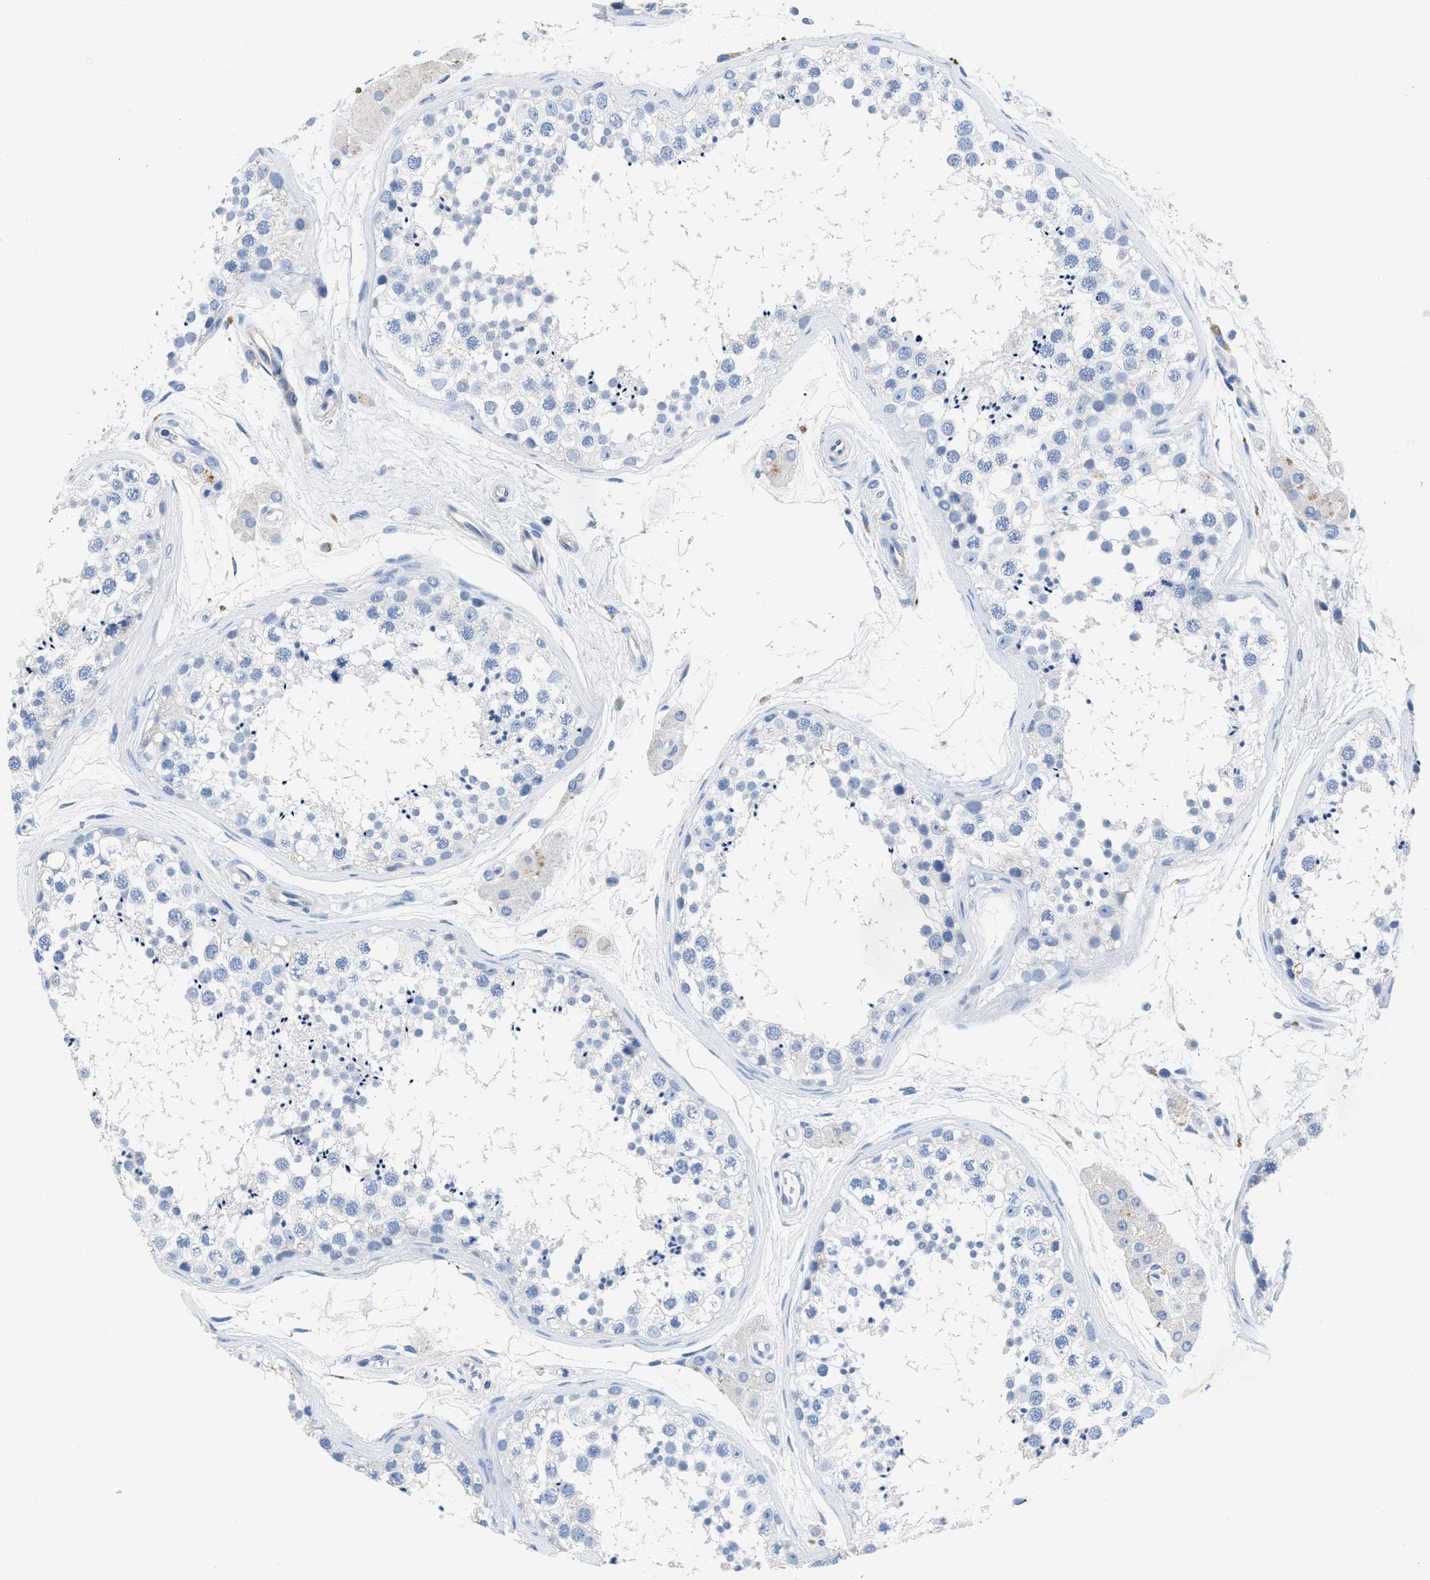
{"staining": {"intensity": "negative", "quantity": "none", "location": "none"}, "tissue": "testis", "cell_type": "Cells in seminiferous ducts", "image_type": "normal", "snomed": [{"axis": "morphology", "description": "Normal tissue, NOS"}, {"axis": "topography", "description": "Testis"}], "caption": "The micrograph exhibits no staining of cells in seminiferous ducts in benign testis. (DAB immunohistochemistry (IHC) visualized using brightfield microscopy, high magnification).", "gene": "SLFN13", "patient": {"sex": "male", "age": 56}}